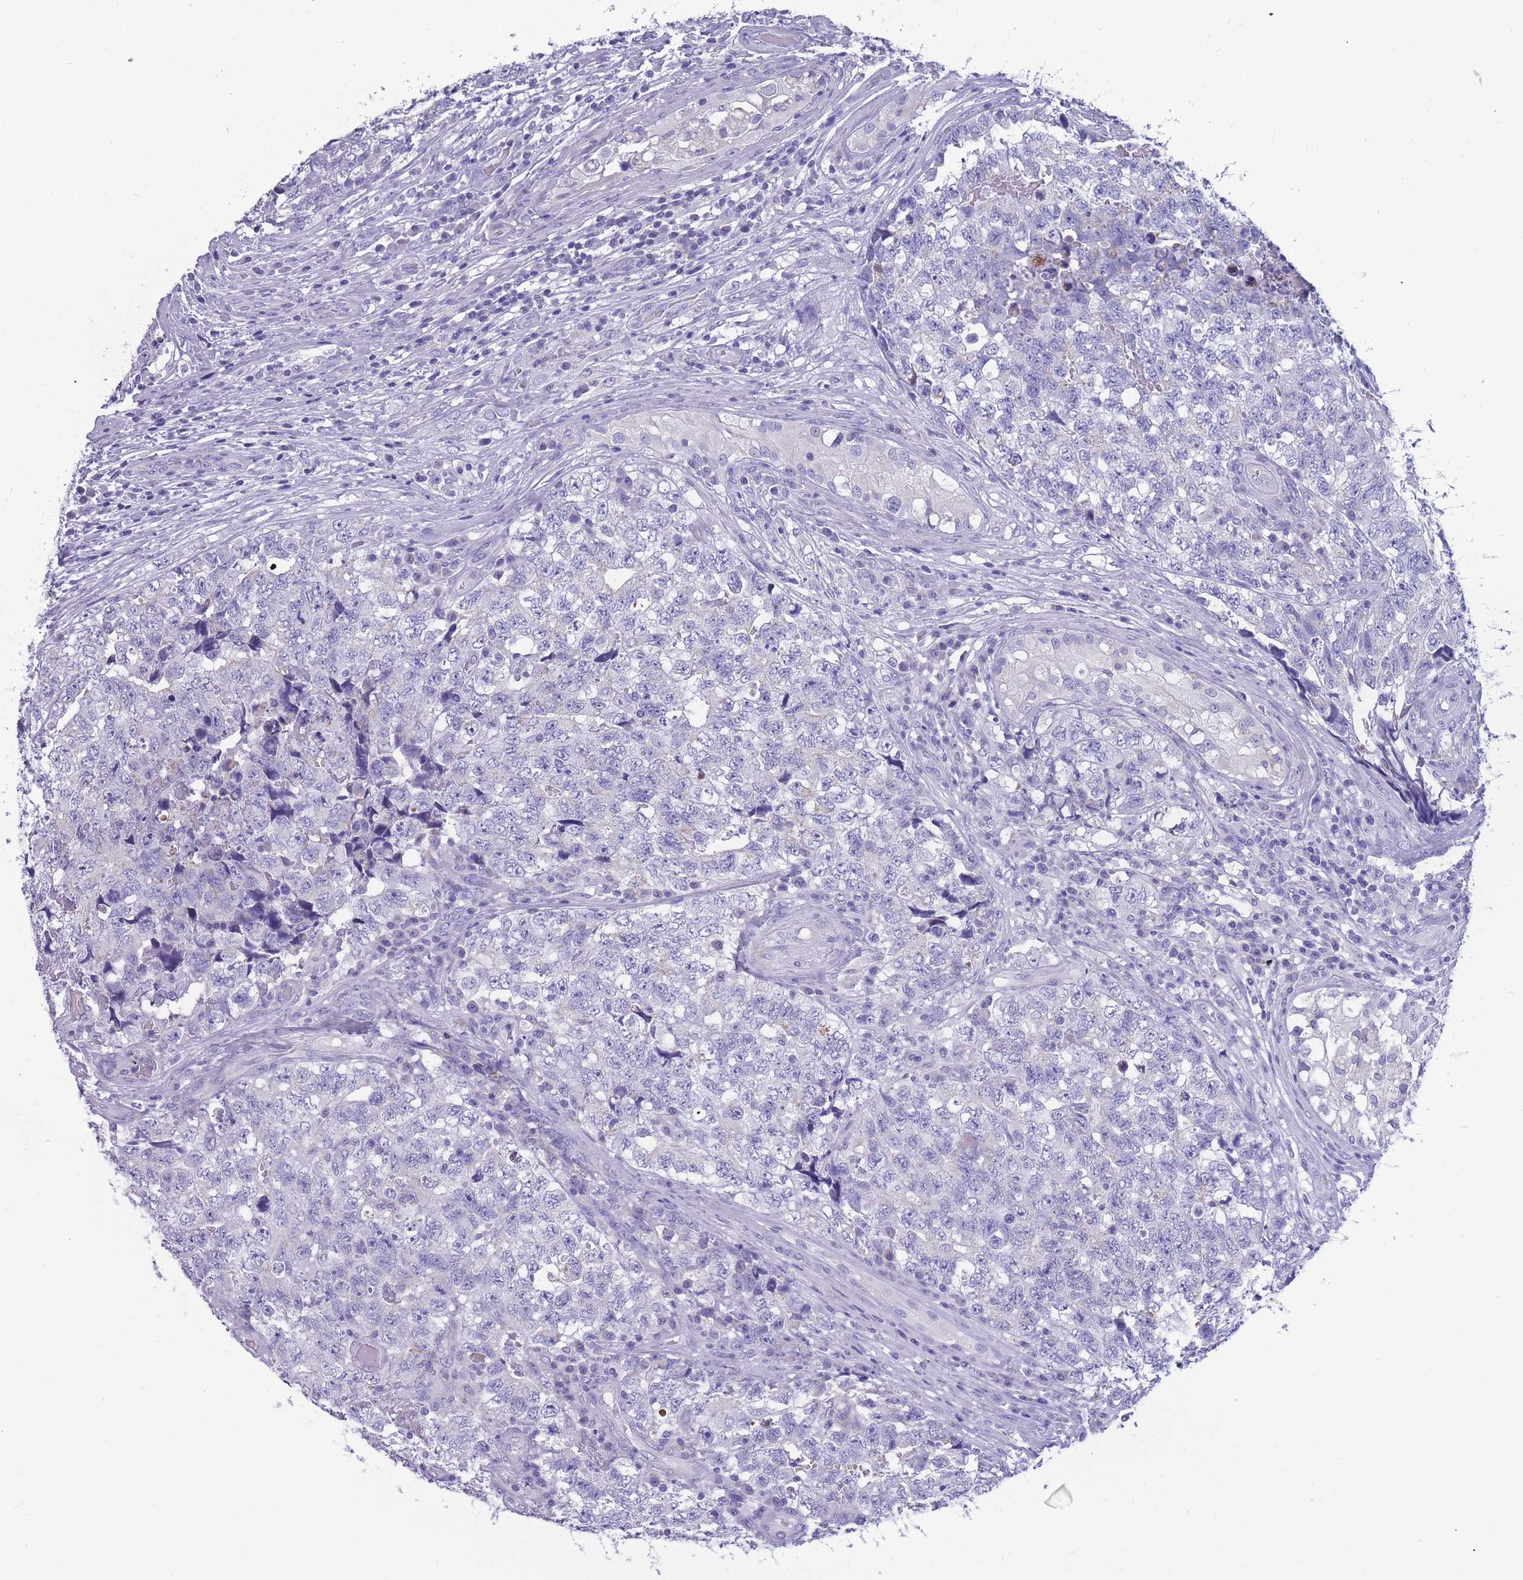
{"staining": {"intensity": "negative", "quantity": "none", "location": "none"}, "tissue": "testis cancer", "cell_type": "Tumor cells", "image_type": "cancer", "snomed": [{"axis": "morphology", "description": "Carcinoma, Embryonal, NOS"}, {"axis": "topography", "description": "Testis"}], "caption": "Immunohistochemistry (IHC) micrograph of neoplastic tissue: embryonal carcinoma (testis) stained with DAB (3,3'-diaminobenzidine) shows no significant protein expression in tumor cells.", "gene": "INTS2", "patient": {"sex": "male", "age": 31}}